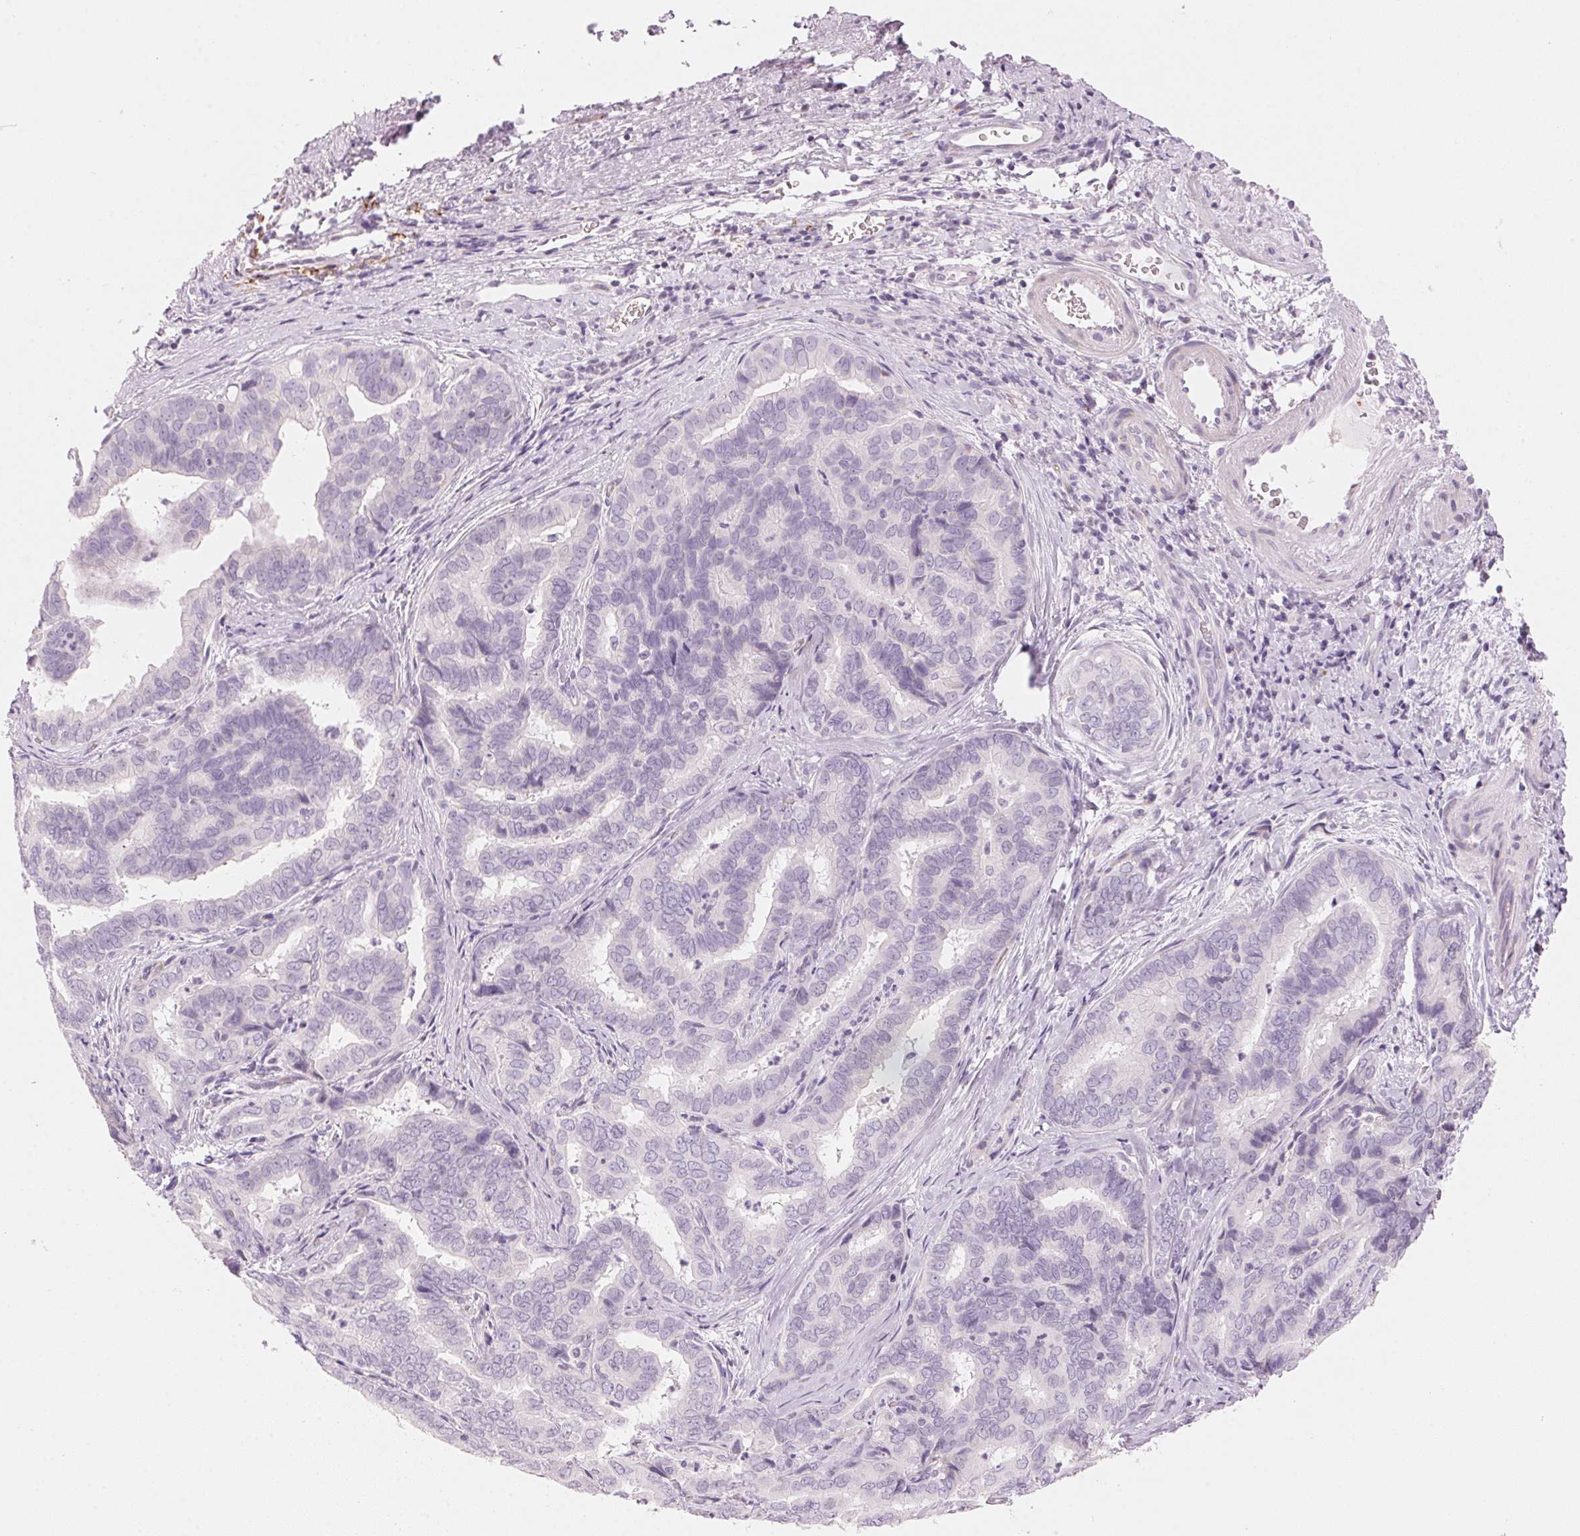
{"staining": {"intensity": "negative", "quantity": "none", "location": "none"}, "tissue": "liver cancer", "cell_type": "Tumor cells", "image_type": "cancer", "snomed": [{"axis": "morphology", "description": "Cholangiocarcinoma"}, {"axis": "topography", "description": "Liver"}], "caption": "Human liver cancer stained for a protein using IHC exhibits no expression in tumor cells.", "gene": "HOXB13", "patient": {"sex": "female", "age": 64}}